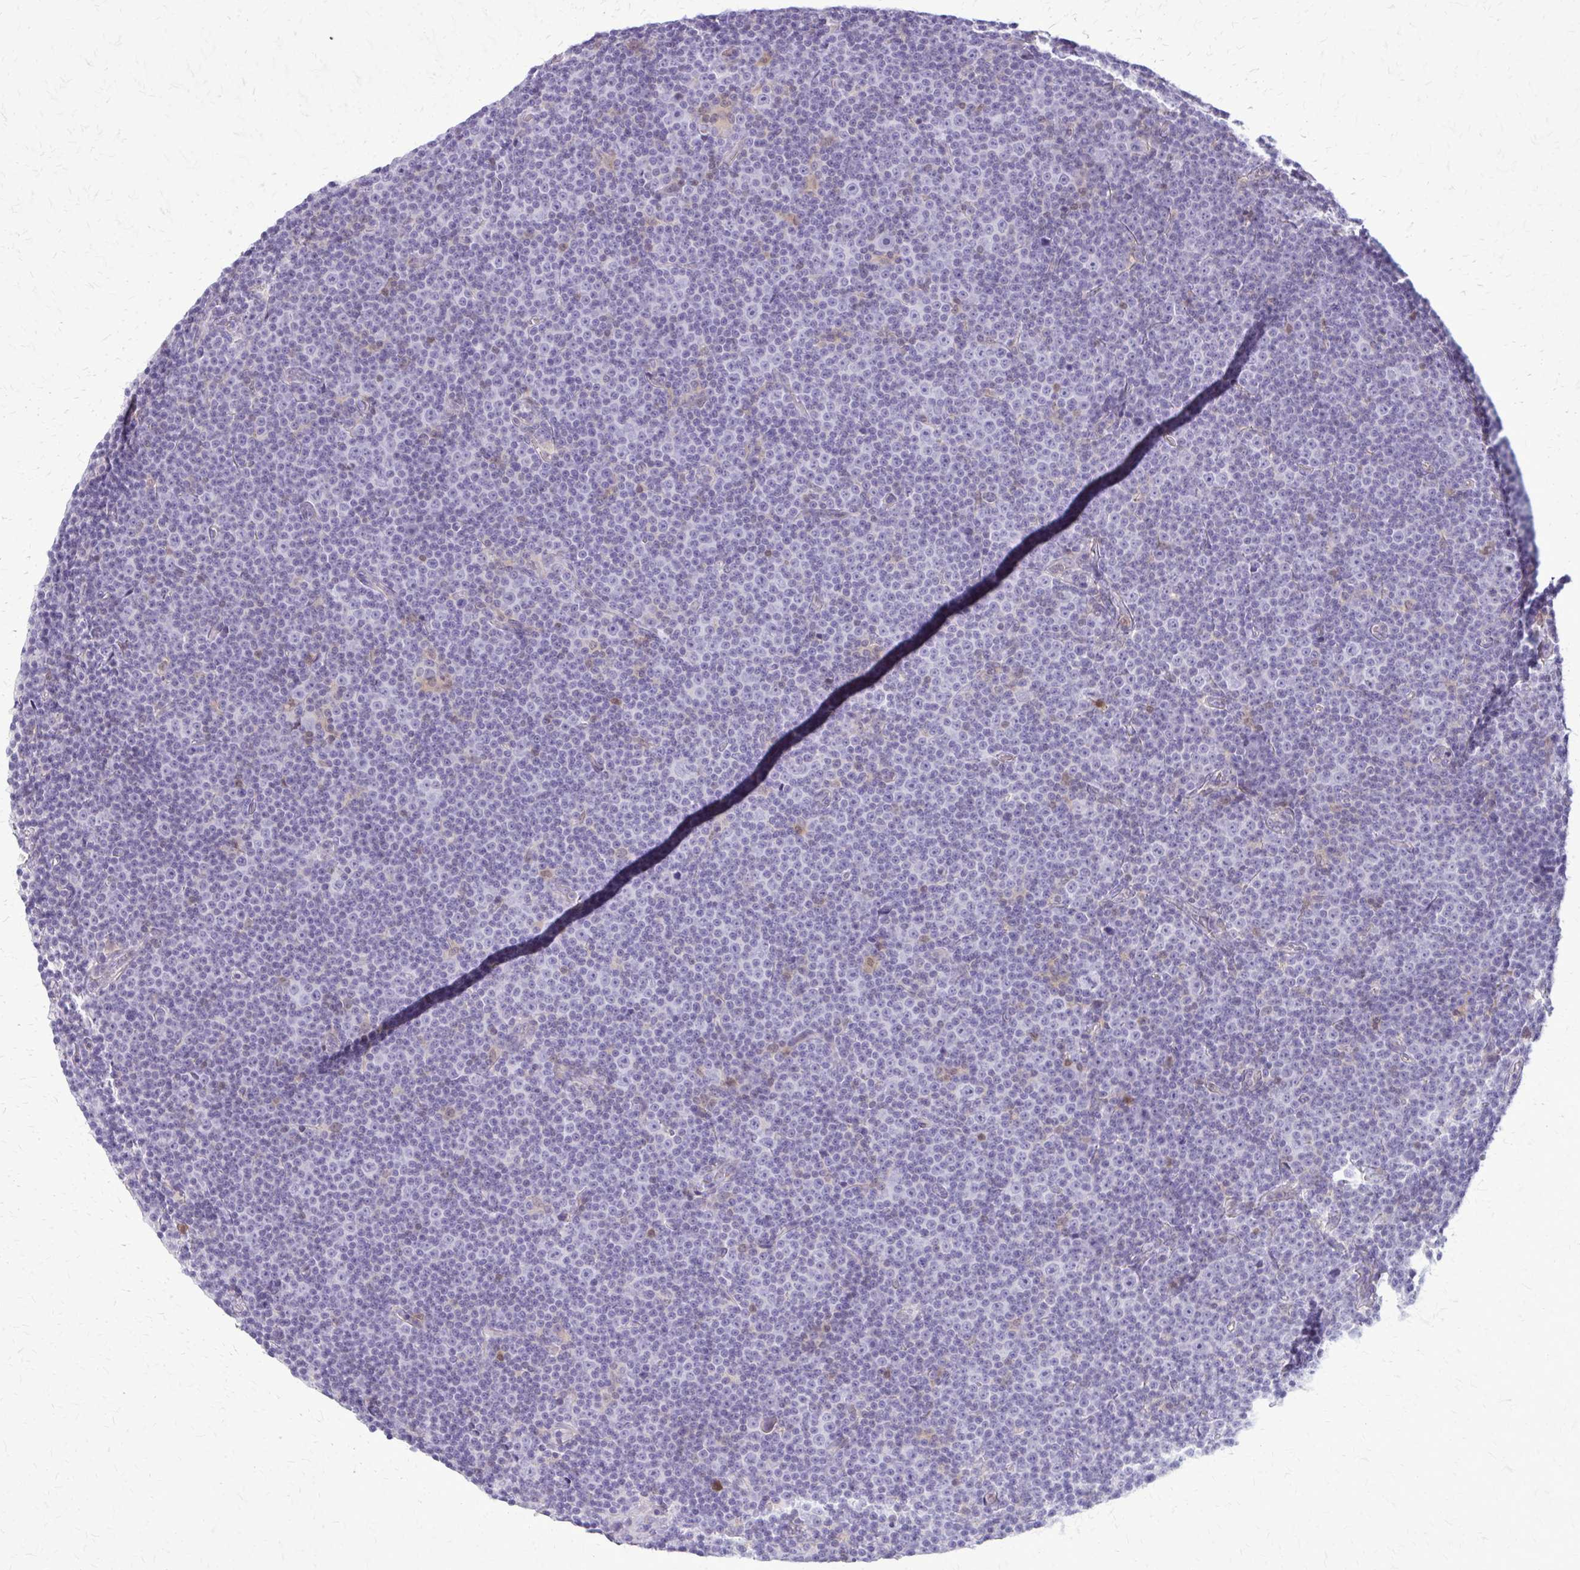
{"staining": {"intensity": "negative", "quantity": "none", "location": "none"}, "tissue": "lymphoma", "cell_type": "Tumor cells", "image_type": "cancer", "snomed": [{"axis": "morphology", "description": "Malignant lymphoma, non-Hodgkin's type, Low grade"}, {"axis": "topography", "description": "Lymph node"}], "caption": "Micrograph shows no protein staining in tumor cells of lymphoma tissue. (DAB immunohistochemistry (IHC), high magnification).", "gene": "GLRX", "patient": {"sex": "female", "age": 67}}